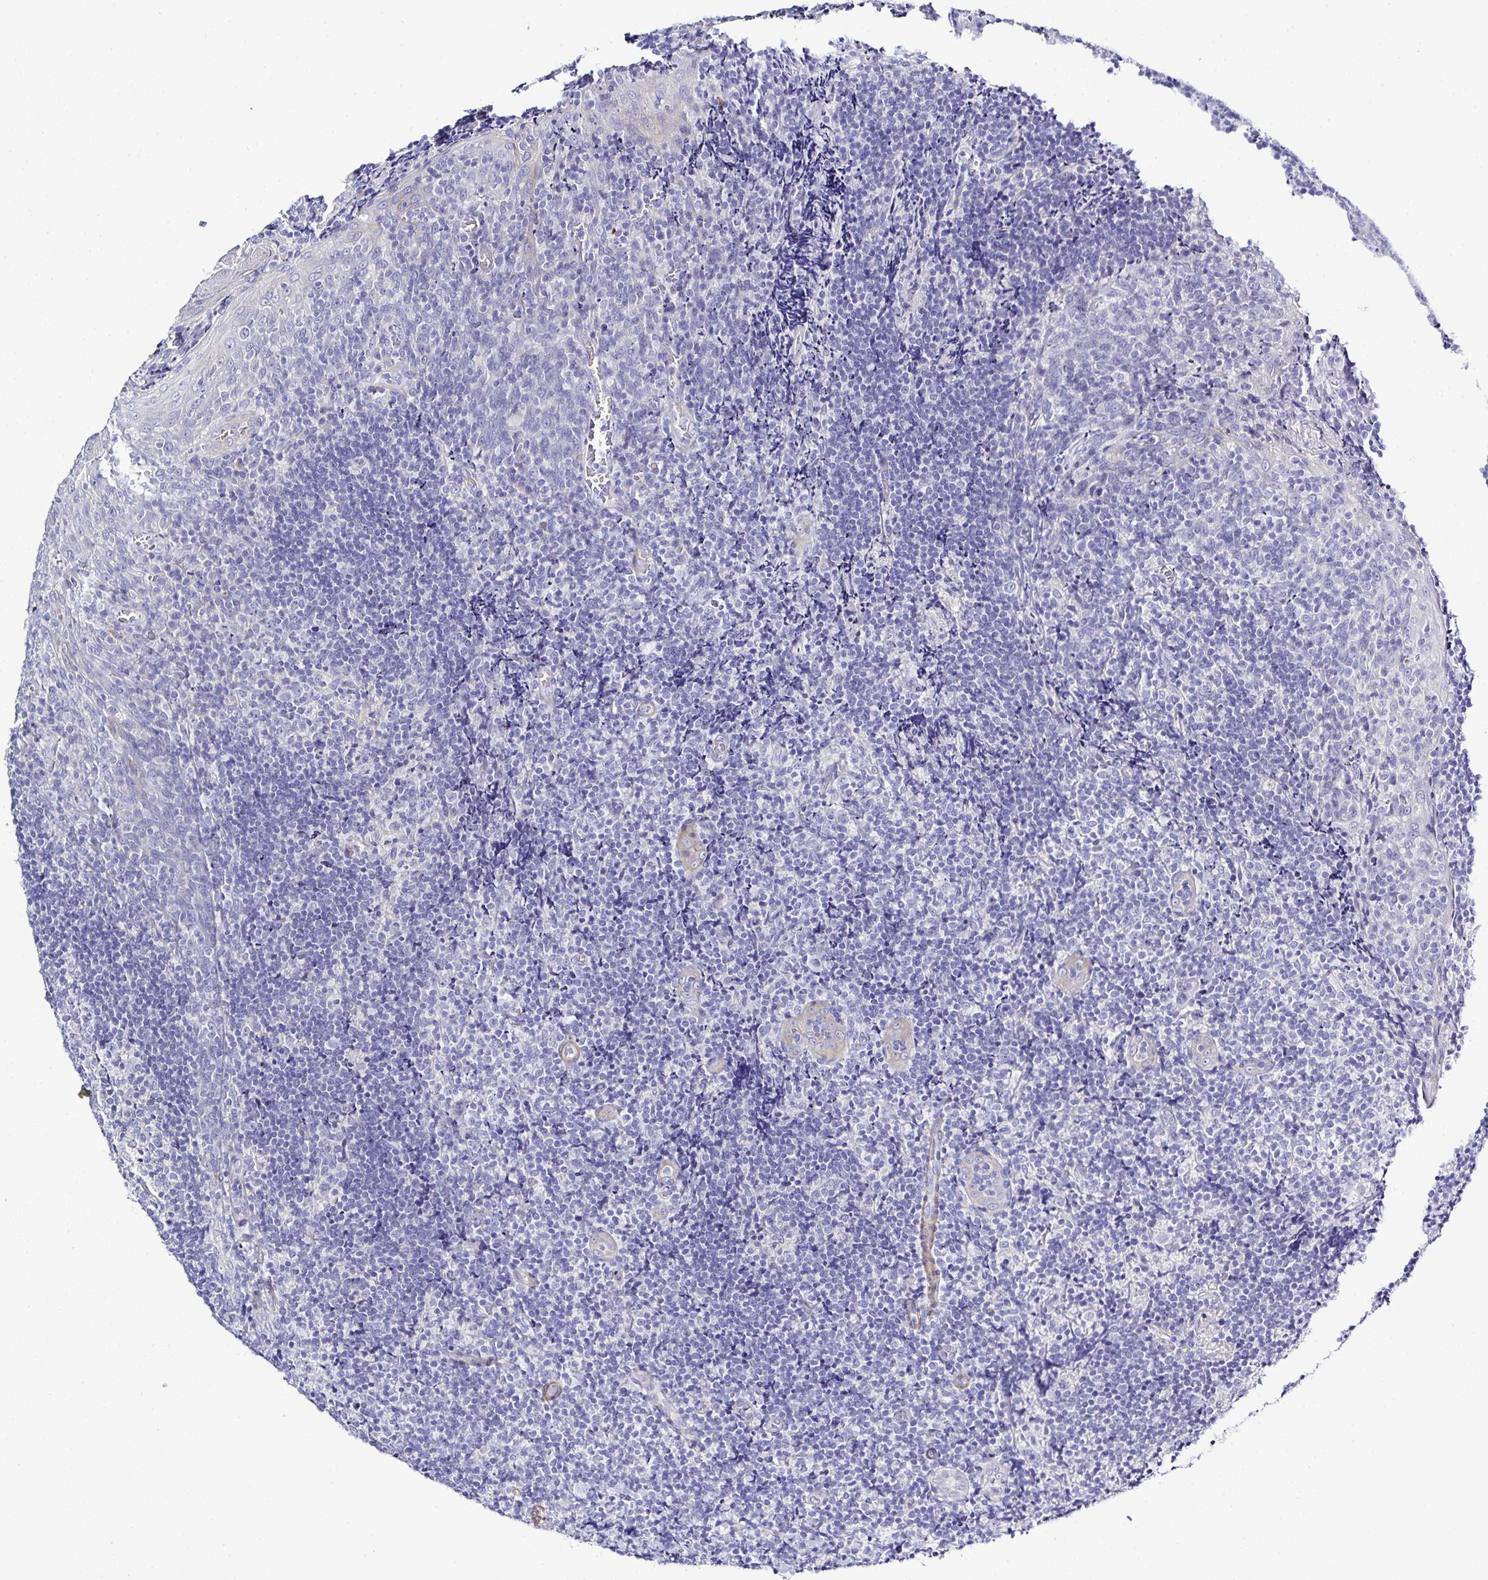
{"staining": {"intensity": "negative", "quantity": "none", "location": "none"}, "tissue": "tonsil", "cell_type": "Germinal center cells", "image_type": "normal", "snomed": [{"axis": "morphology", "description": "Normal tissue, NOS"}, {"axis": "topography", "description": "Tonsil"}], "caption": "A high-resolution histopathology image shows immunohistochemistry (IHC) staining of normal tonsil, which displays no significant staining in germinal center cells.", "gene": "MED11", "patient": {"sex": "male", "age": 17}}